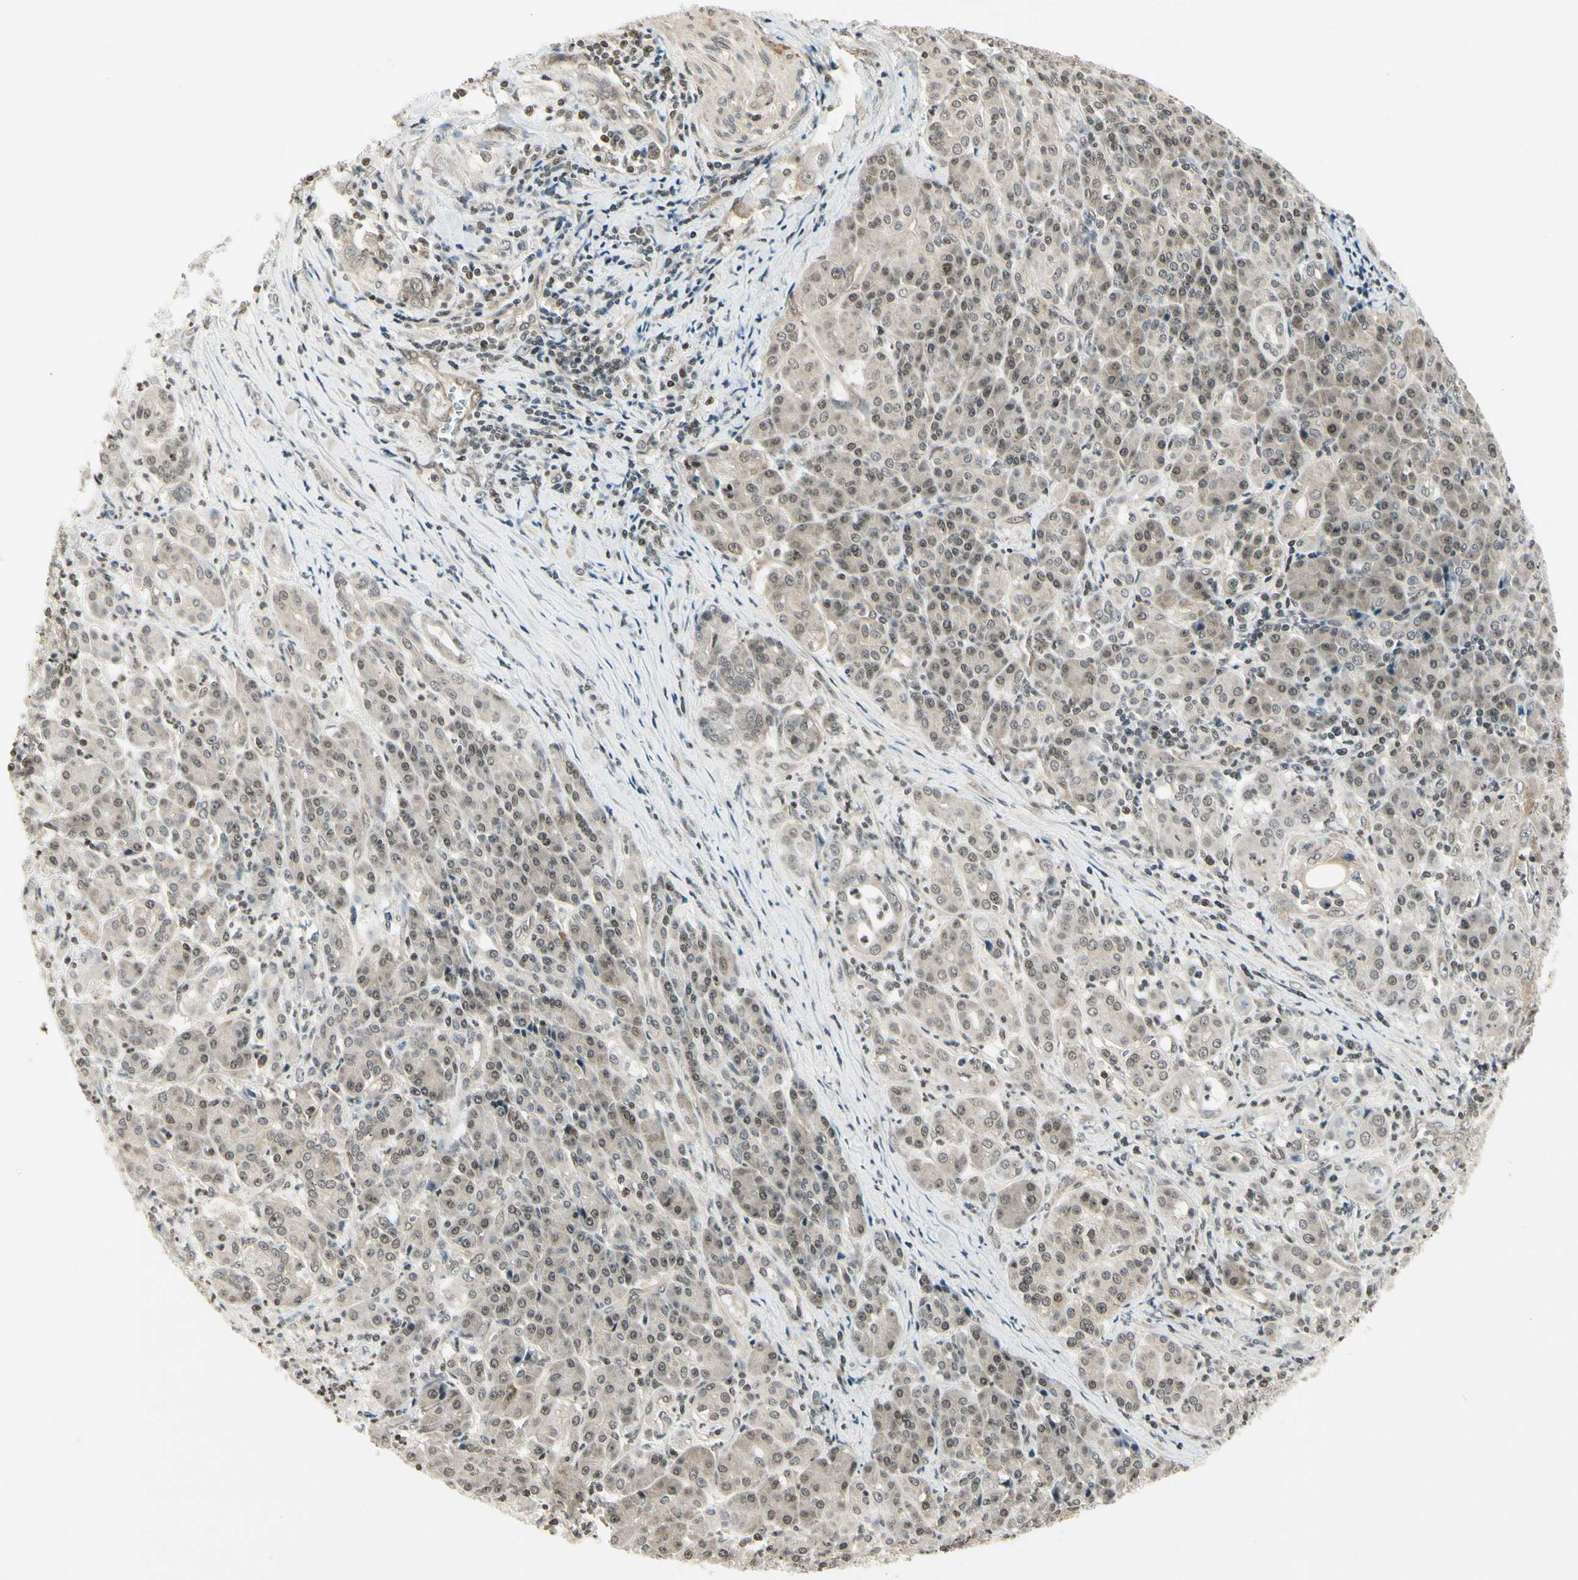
{"staining": {"intensity": "weak", "quantity": ">75%", "location": "cytoplasmic/membranous"}, "tissue": "pancreatic cancer", "cell_type": "Tumor cells", "image_type": "cancer", "snomed": [{"axis": "morphology", "description": "Adenocarcinoma, NOS"}, {"axis": "topography", "description": "Pancreas"}], "caption": "A brown stain highlights weak cytoplasmic/membranous positivity of a protein in pancreatic cancer (adenocarcinoma) tumor cells.", "gene": "SMN2", "patient": {"sex": "male", "age": 70}}